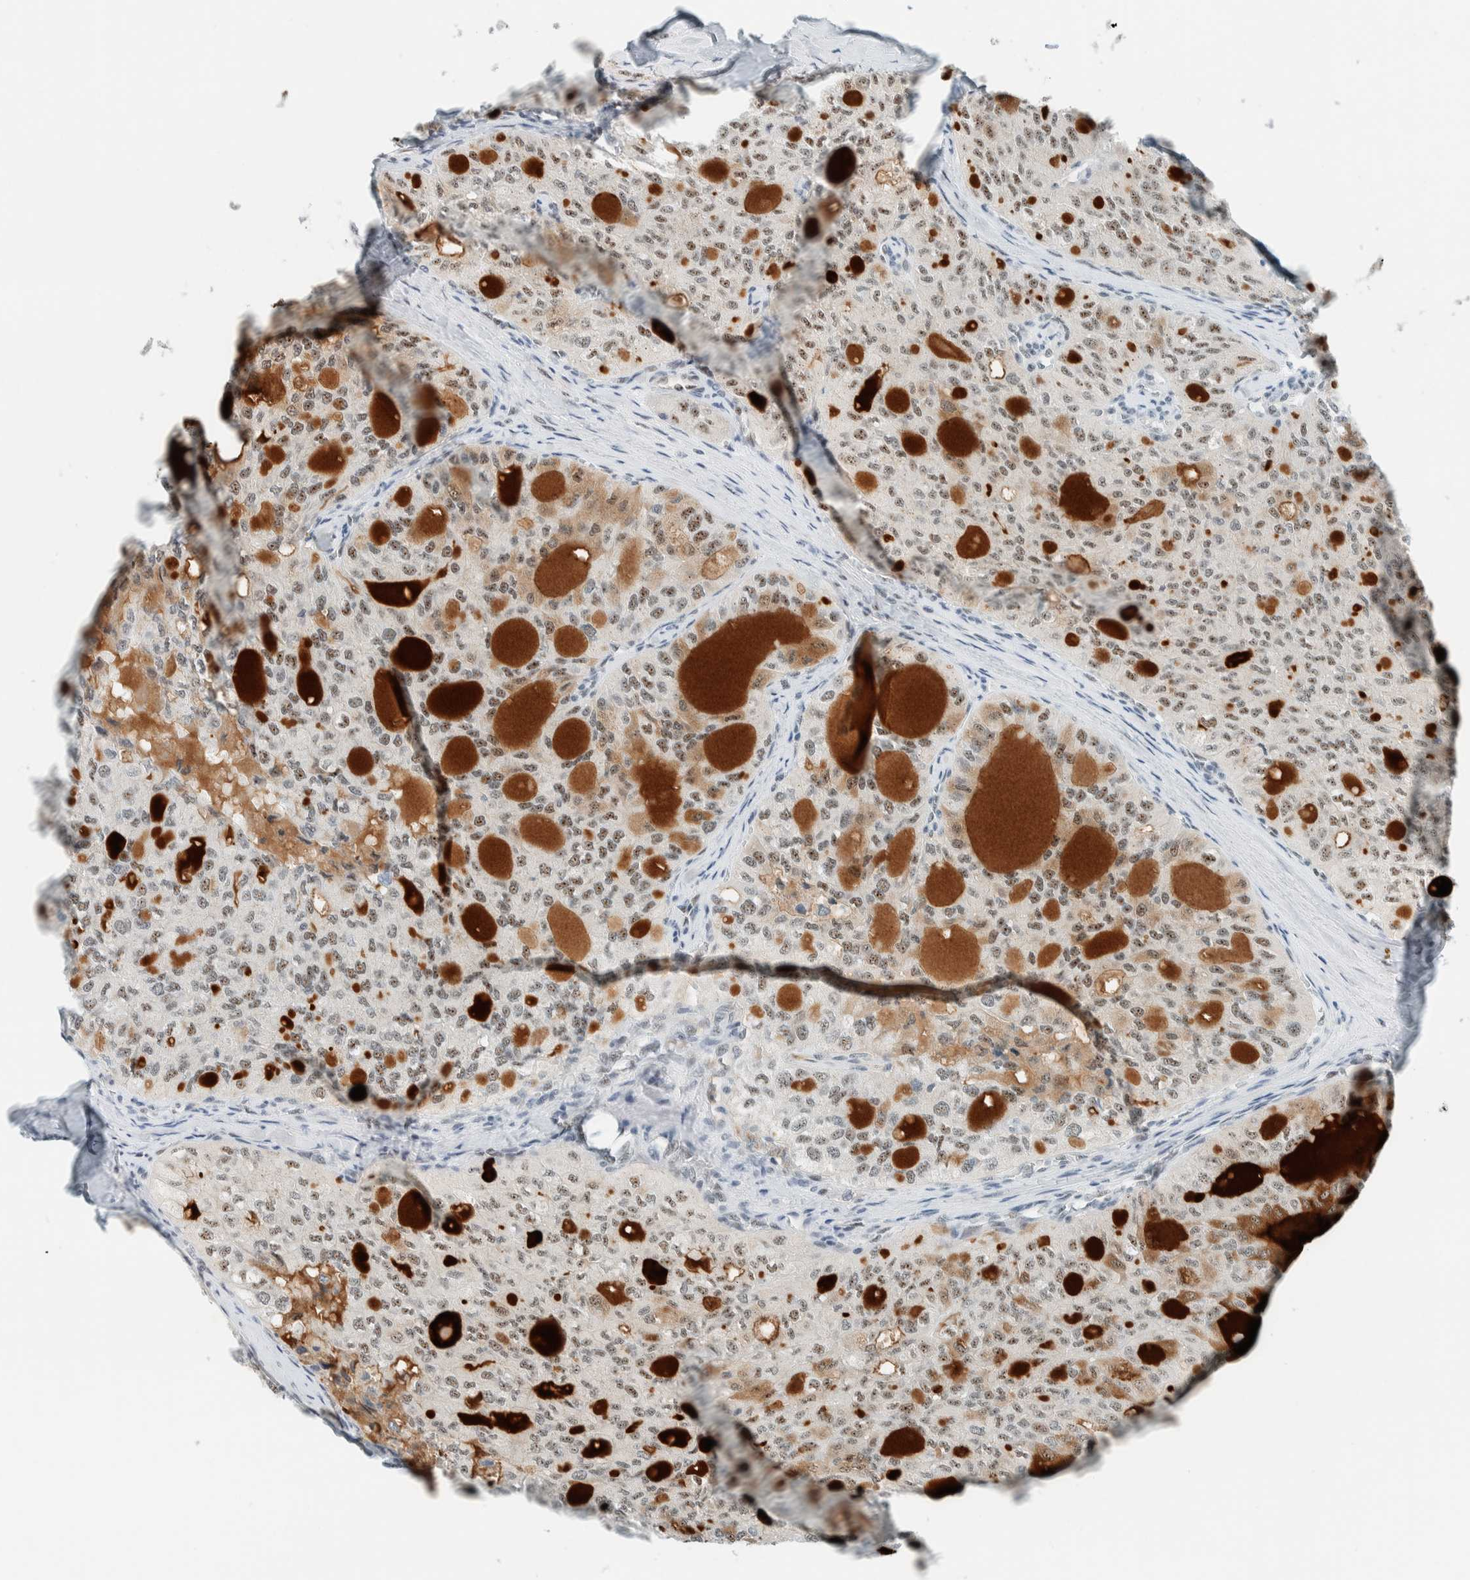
{"staining": {"intensity": "weak", "quantity": ">75%", "location": "nuclear"}, "tissue": "thyroid cancer", "cell_type": "Tumor cells", "image_type": "cancer", "snomed": [{"axis": "morphology", "description": "Follicular adenoma carcinoma, NOS"}, {"axis": "topography", "description": "Thyroid gland"}], "caption": "DAB immunohistochemical staining of human follicular adenoma carcinoma (thyroid) exhibits weak nuclear protein expression in approximately >75% of tumor cells.", "gene": "CYSRT1", "patient": {"sex": "male", "age": 75}}